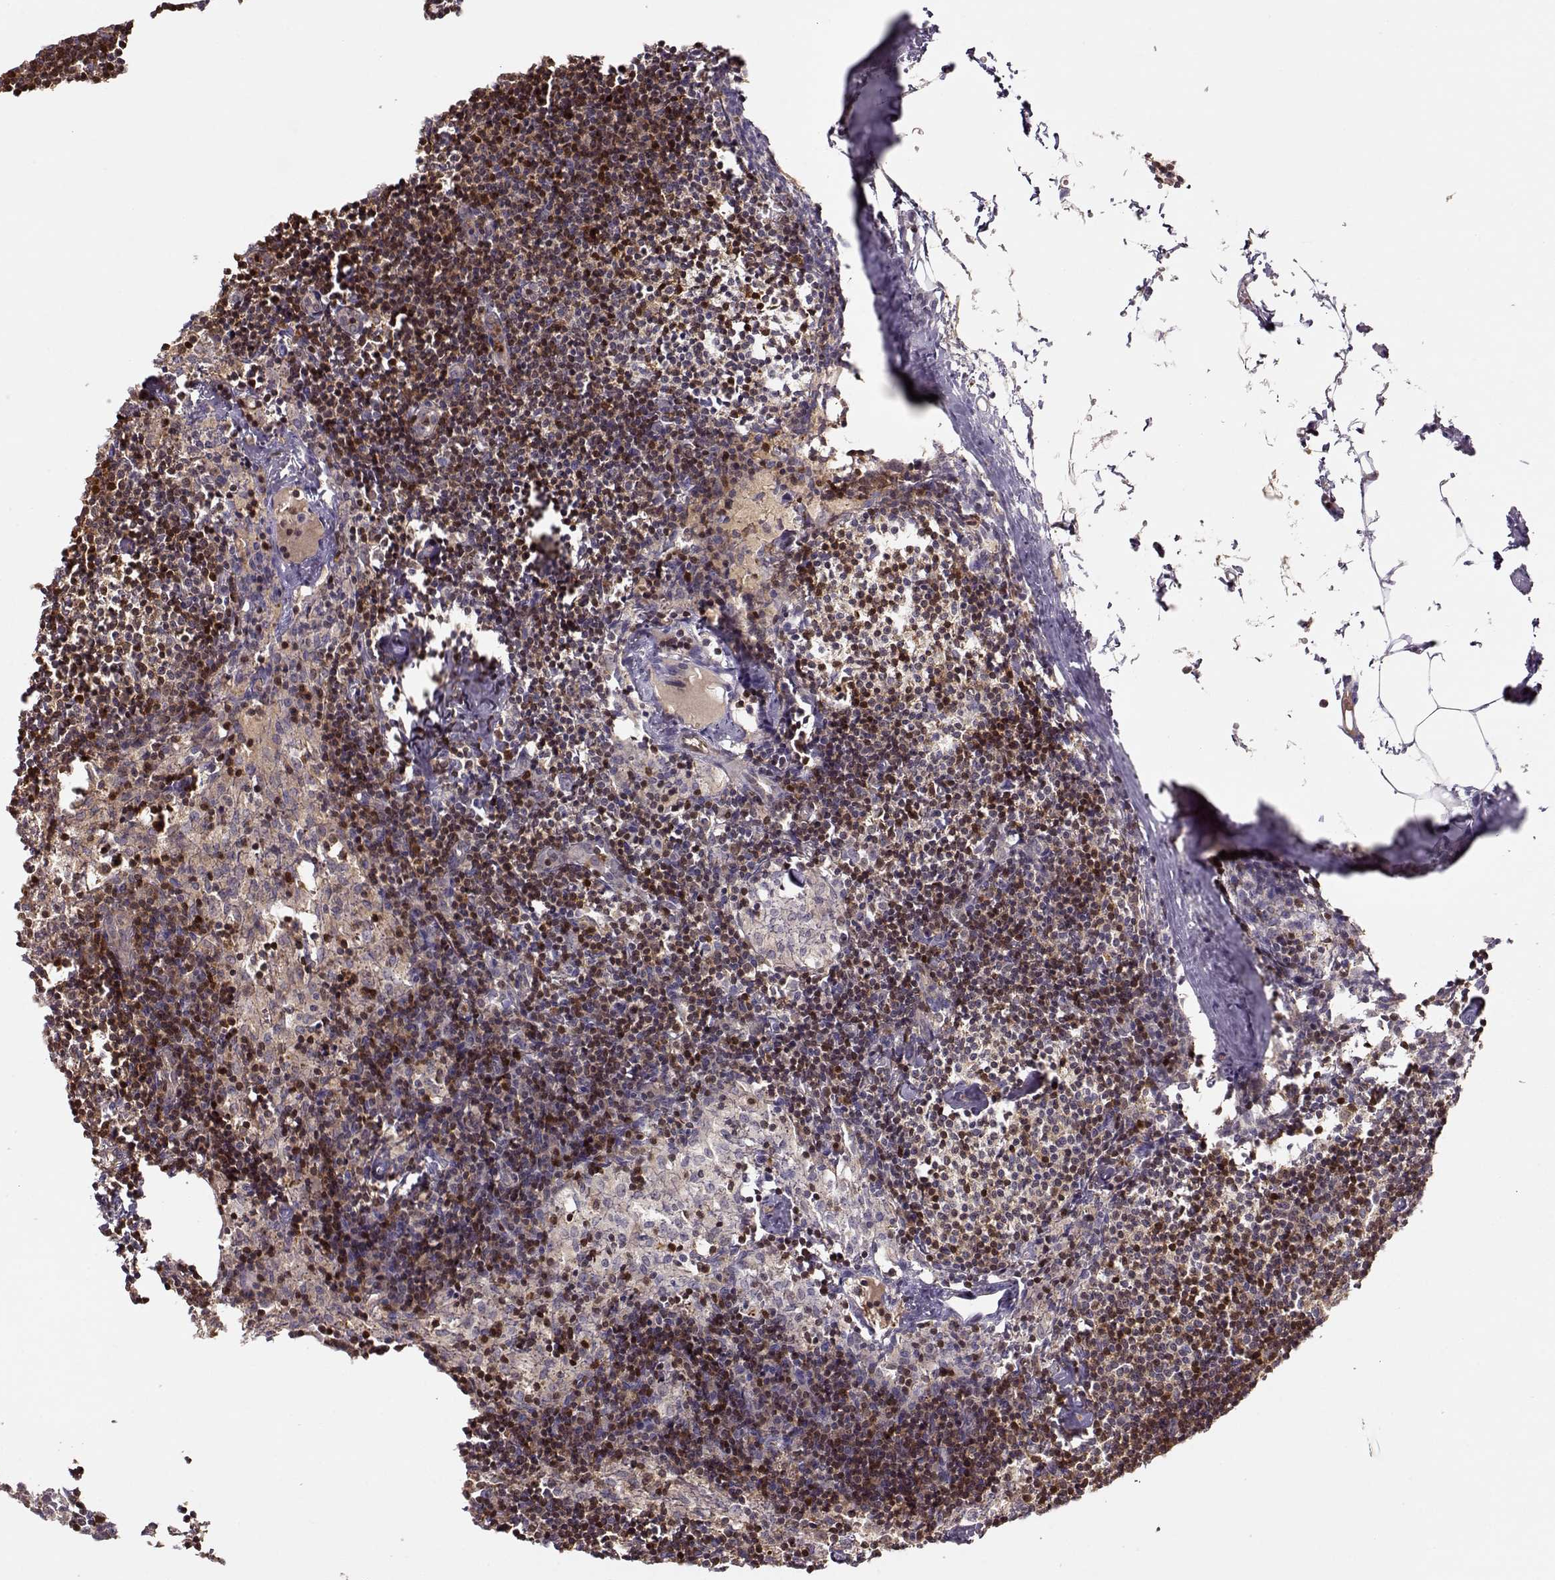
{"staining": {"intensity": "moderate", "quantity": ">75%", "location": "cytoplasmic/membranous"}, "tissue": "lymph node", "cell_type": "Germinal center cells", "image_type": "normal", "snomed": [{"axis": "morphology", "description": "Normal tissue, NOS"}, {"axis": "topography", "description": "Lymph node"}], "caption": "A micrograph of human lymph node stained for a protein displays moderate cytoplasmic/membranous brown staining in germinal center cells. The protein is stained brown, and the nuclei are stained in blue (DAB (3,3'-diaminobenzidine) IHC with brightfield microscopy, high magnification).", "gene": "PNP", "patient": {"sex": "female", "age": 52}}